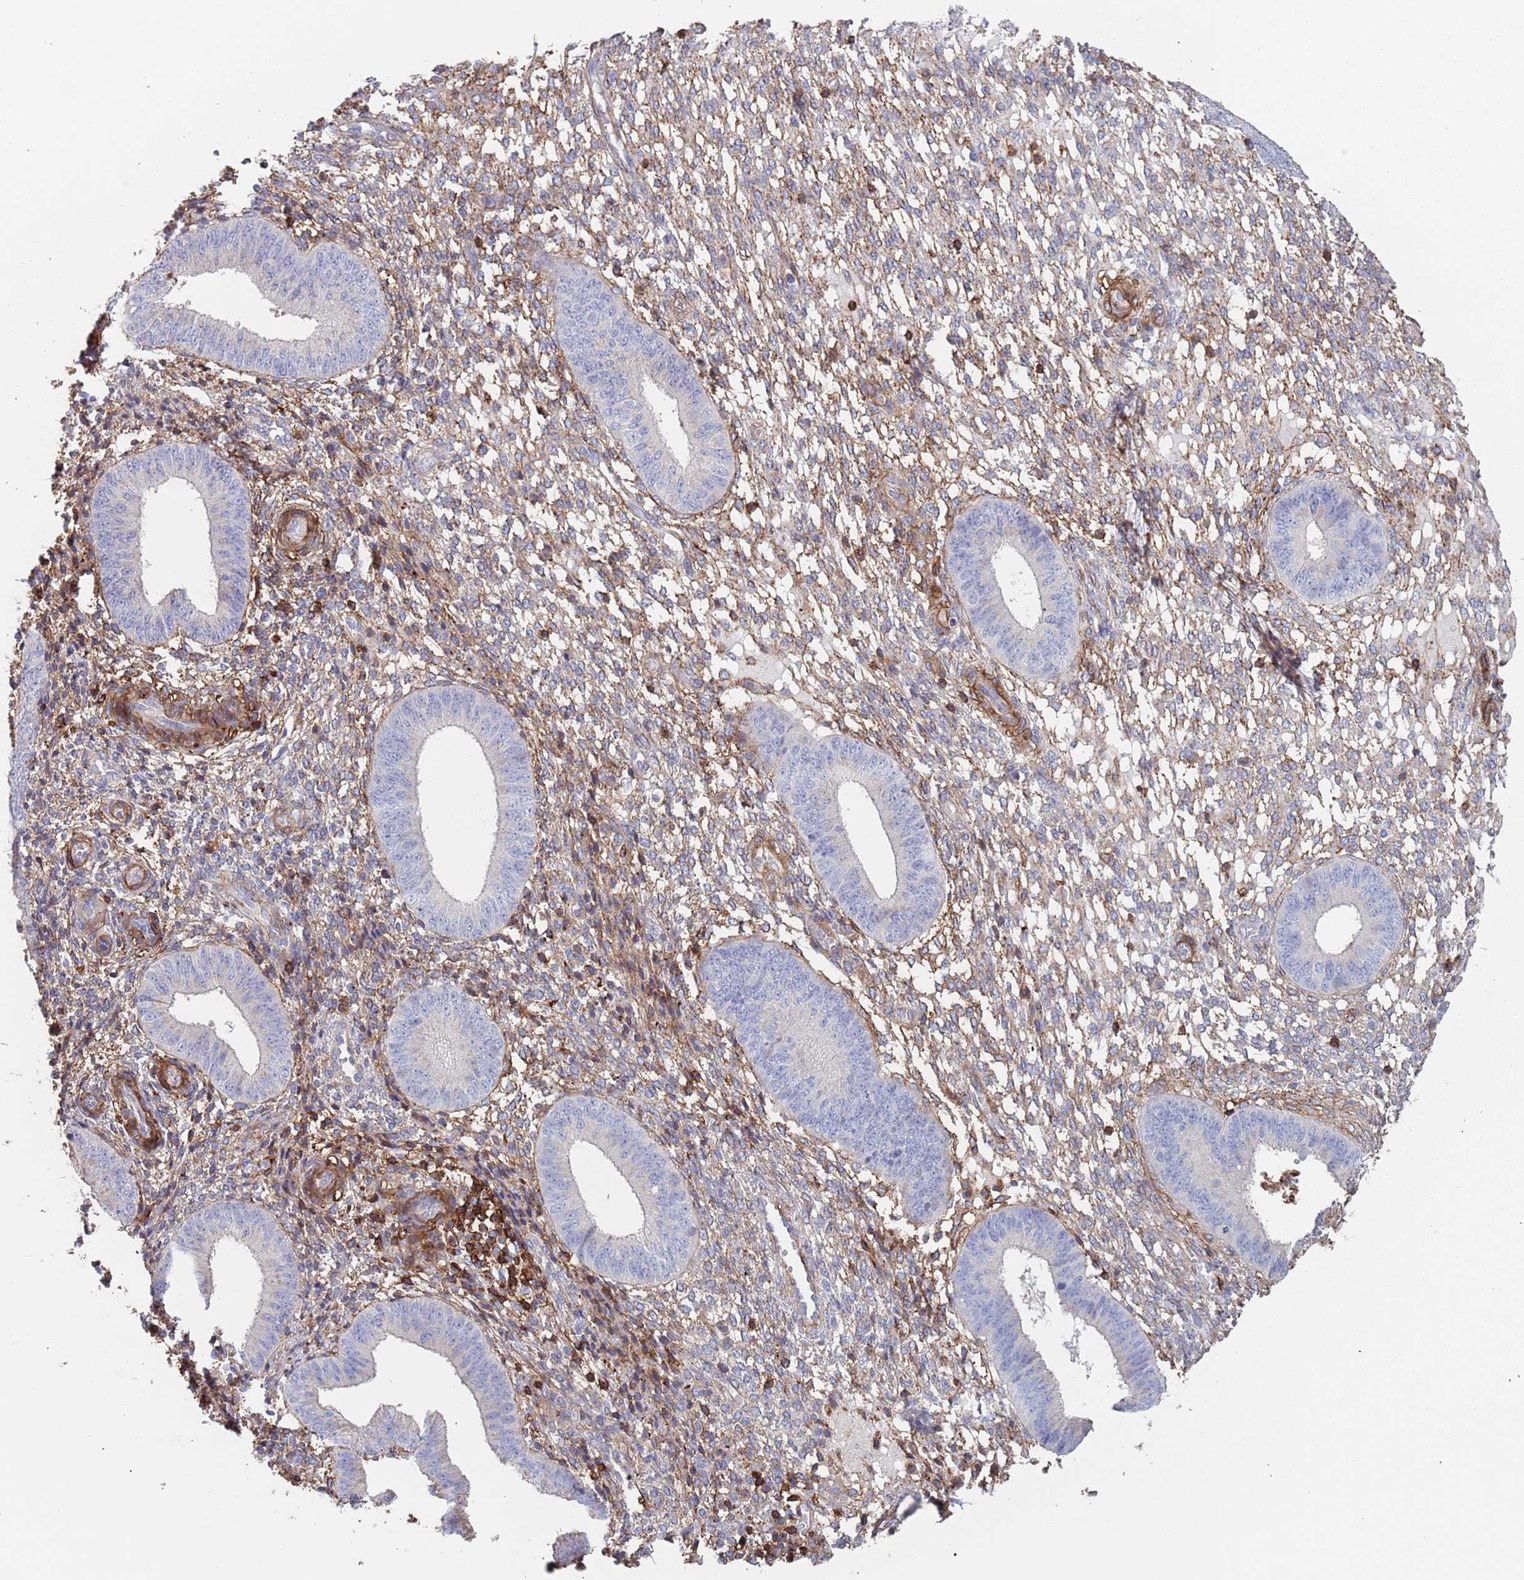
{"staining": {"intensity": "moderate", "quantity": "25%-75%", "location": "cytoplasmic/membranous"}, "tissue": "endometrium", "cell_type": "Cells in endometrial stroma", "image_type": "normal", "snomed": [{"axis": "morphology", "description": "Normal tissue, NOS"}, {"axis": "topography", "description": "Endometrium"}], "caption": "Cells in endometrial stroma display medium levels of moderate cytoplasmic/membranous staining in approximately 25%-75% of cells in unremarkable human endometrium. (DAB IHC, brown staining for protein, blue staining for nuclei).", "gene": "RNF144A", "patient": {"sex": "female", "age": 49}}